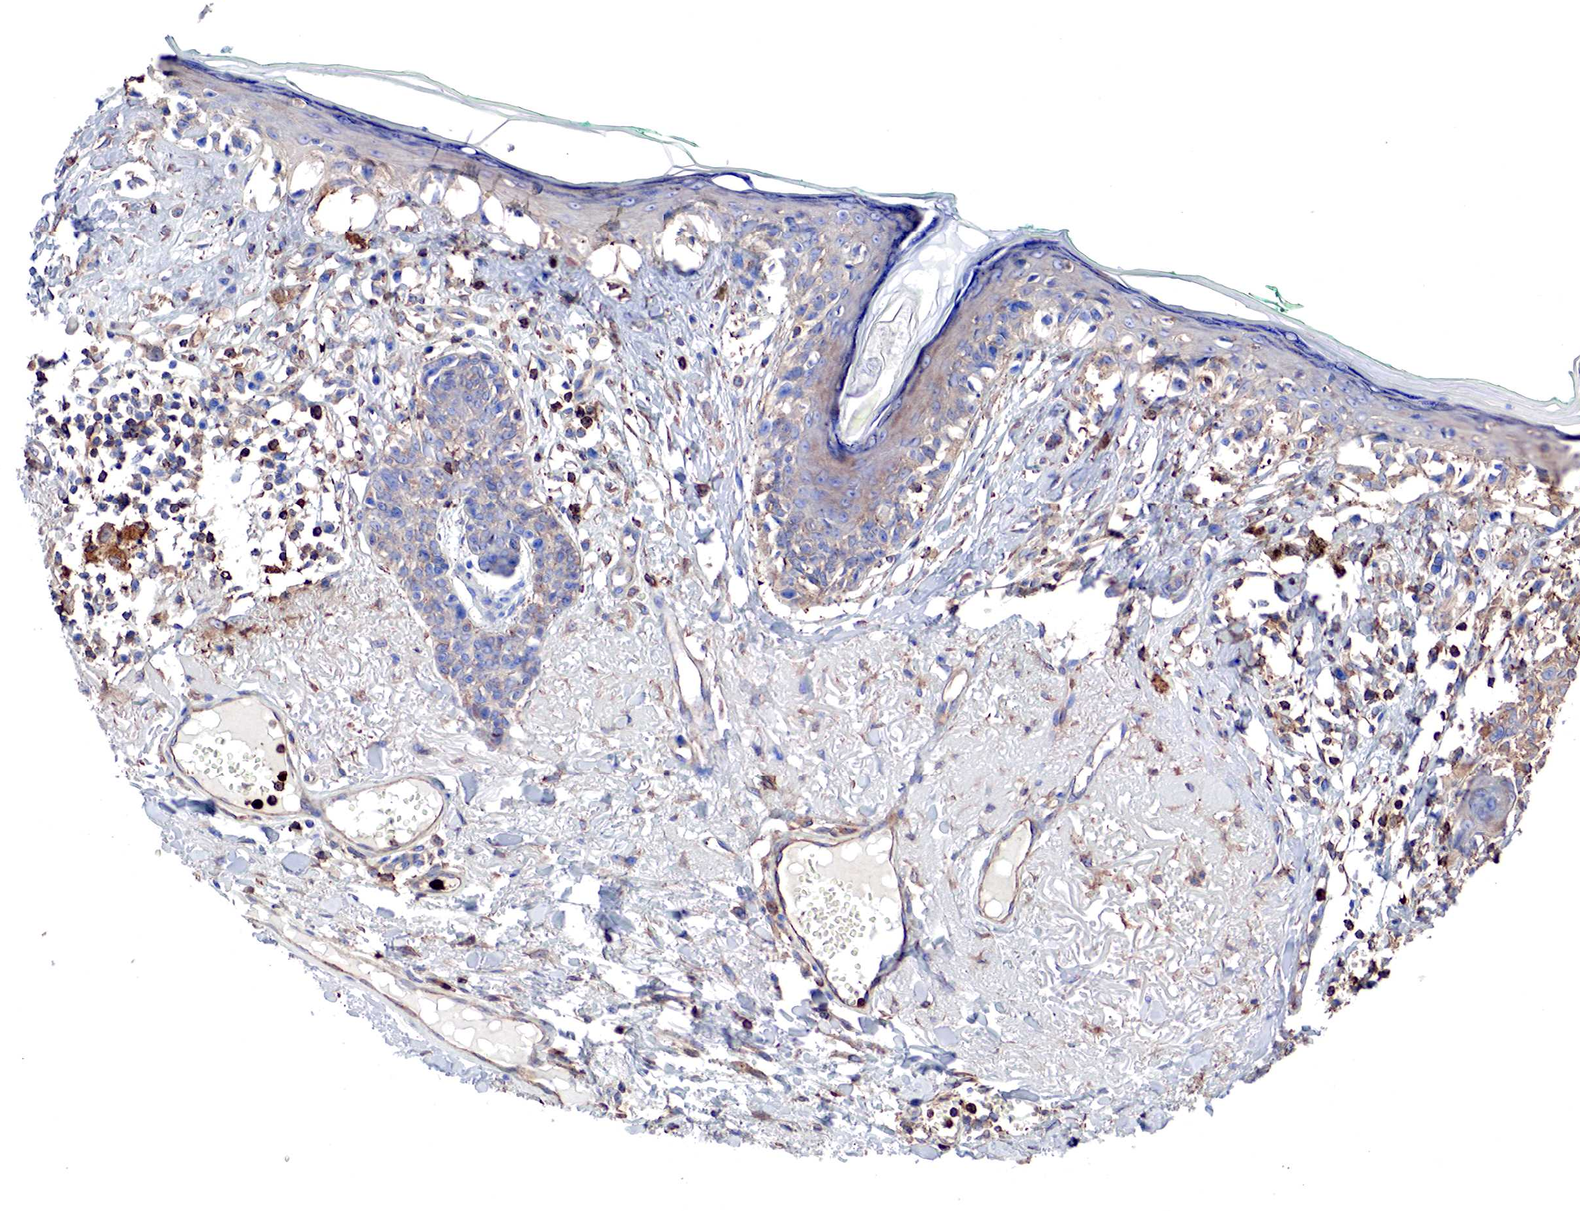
{"staining": {"intensity": "weak", "quantity": "25%-75%", "location": "cytoplasmic/membranous"}, "tissue": "melanoma", "cell_type": "Tumor cells", "image_type": "cancer", "snomed": [{"axis": "morphology", "description": "Malignant melanoma, NOS"}, {"axis": "topography", "description": "Skin"}], "caption": "IHC histopathology image of human melanoma stained for a protein (brown), which exhibits low levels of weak cytoplasmic/membranous positivity in about 25%-75% of tumor cells.", "gene": "G6PD", "patient": {"sex": "male", "age": 80}}